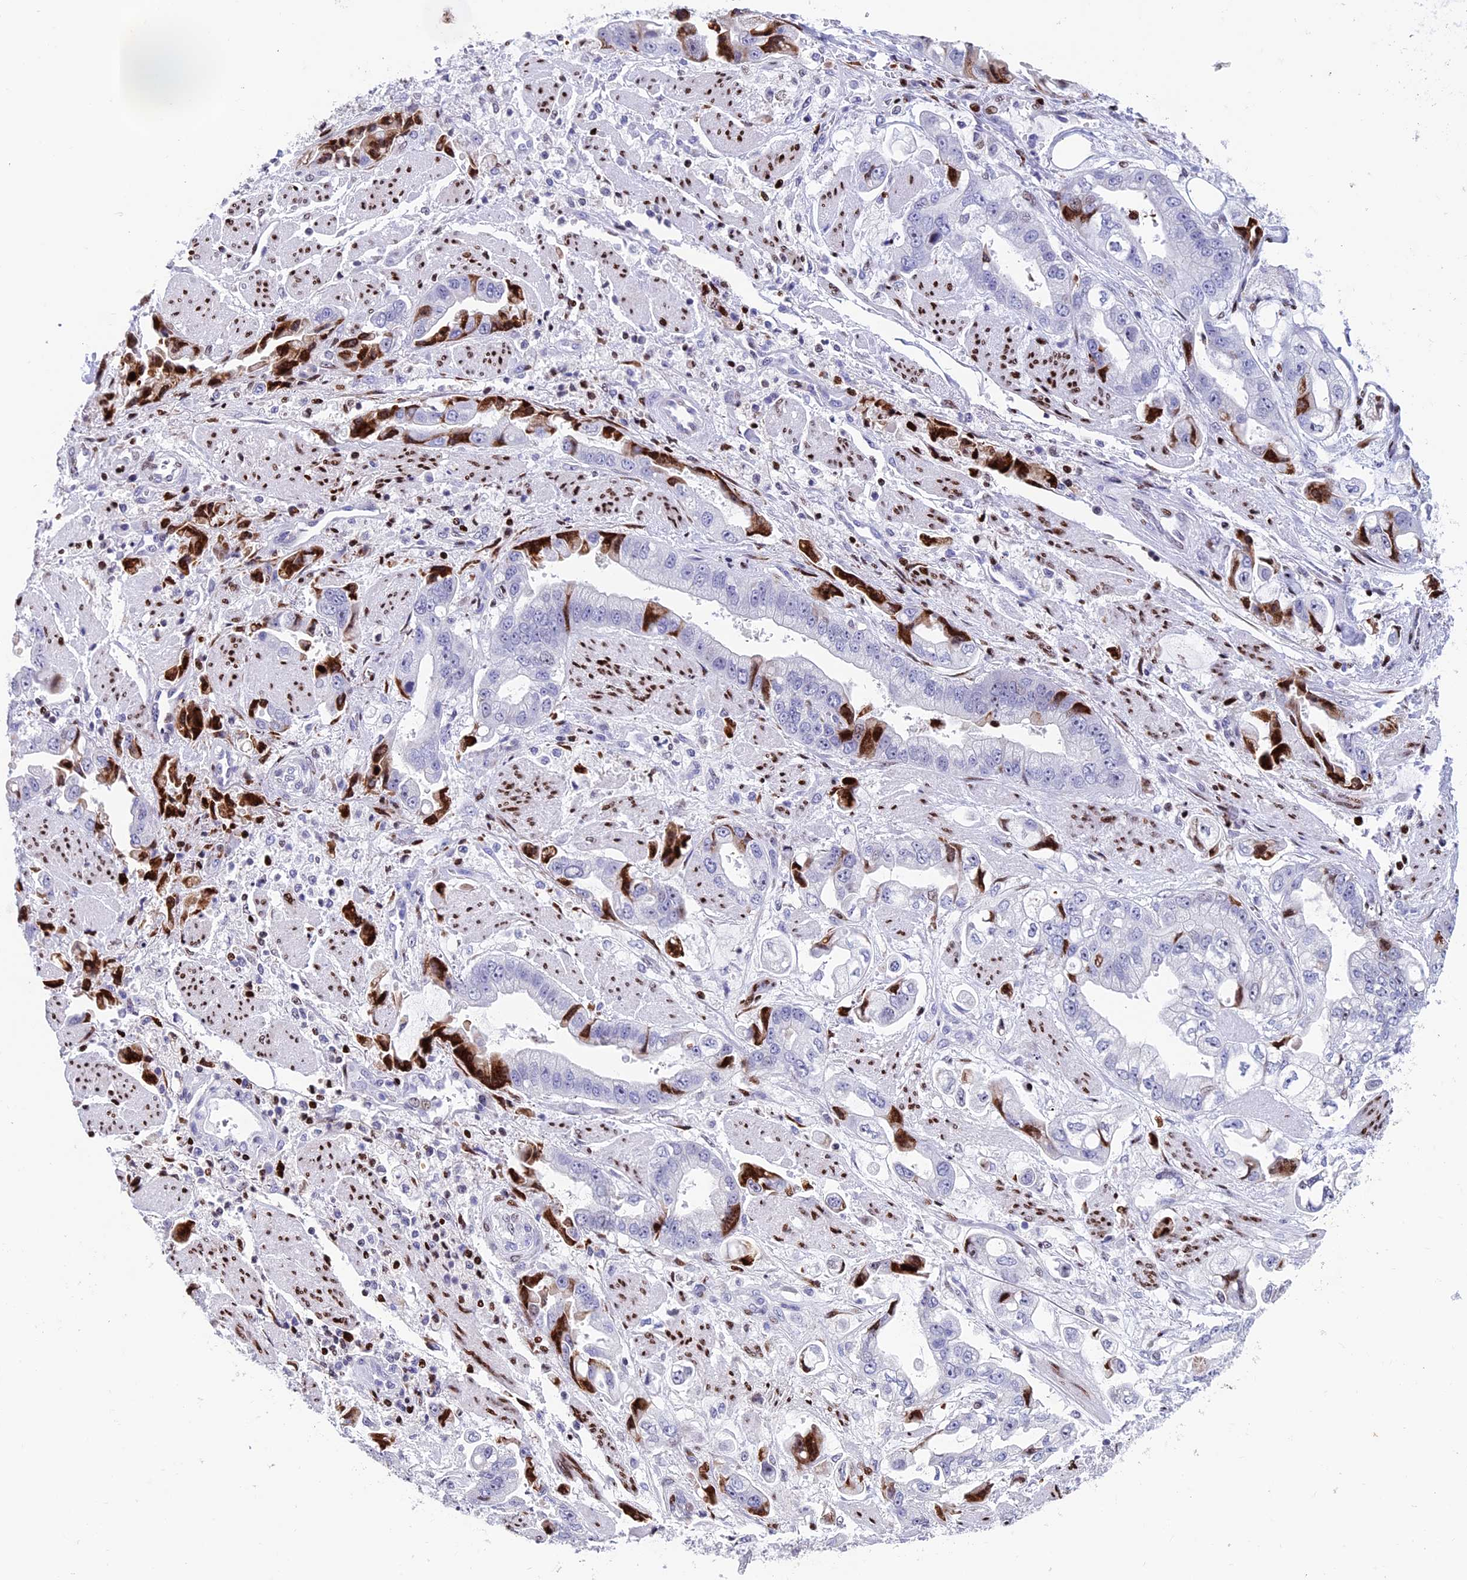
{"staining": {"intensity": "strong", "quantity": "<25%", "location": "cytoplasmic/membranous,nuclear"}, "tissue": "stomach cancer", "cell_type": "Tumor cells", "image_type": "cancer", "snomed": [{"axis": "morphology", "description": "Adenocarcinoma, NOS"}, {"axis": "topography", "description": "Stomach"}], "caption": "The micrograph demonstrates immunohistochemical staining of stomach adenocarcinoma. There is strong cytoplasmic/membranous and nuclear expression is identified in approximately <25% of tumor cells. (DAB (3,3'-diaminobenzidine) = brown stain, brightfield microscopy at high magnification).", "gene": "BTBD3", "patient": {"sex": "male", "age": 62}}